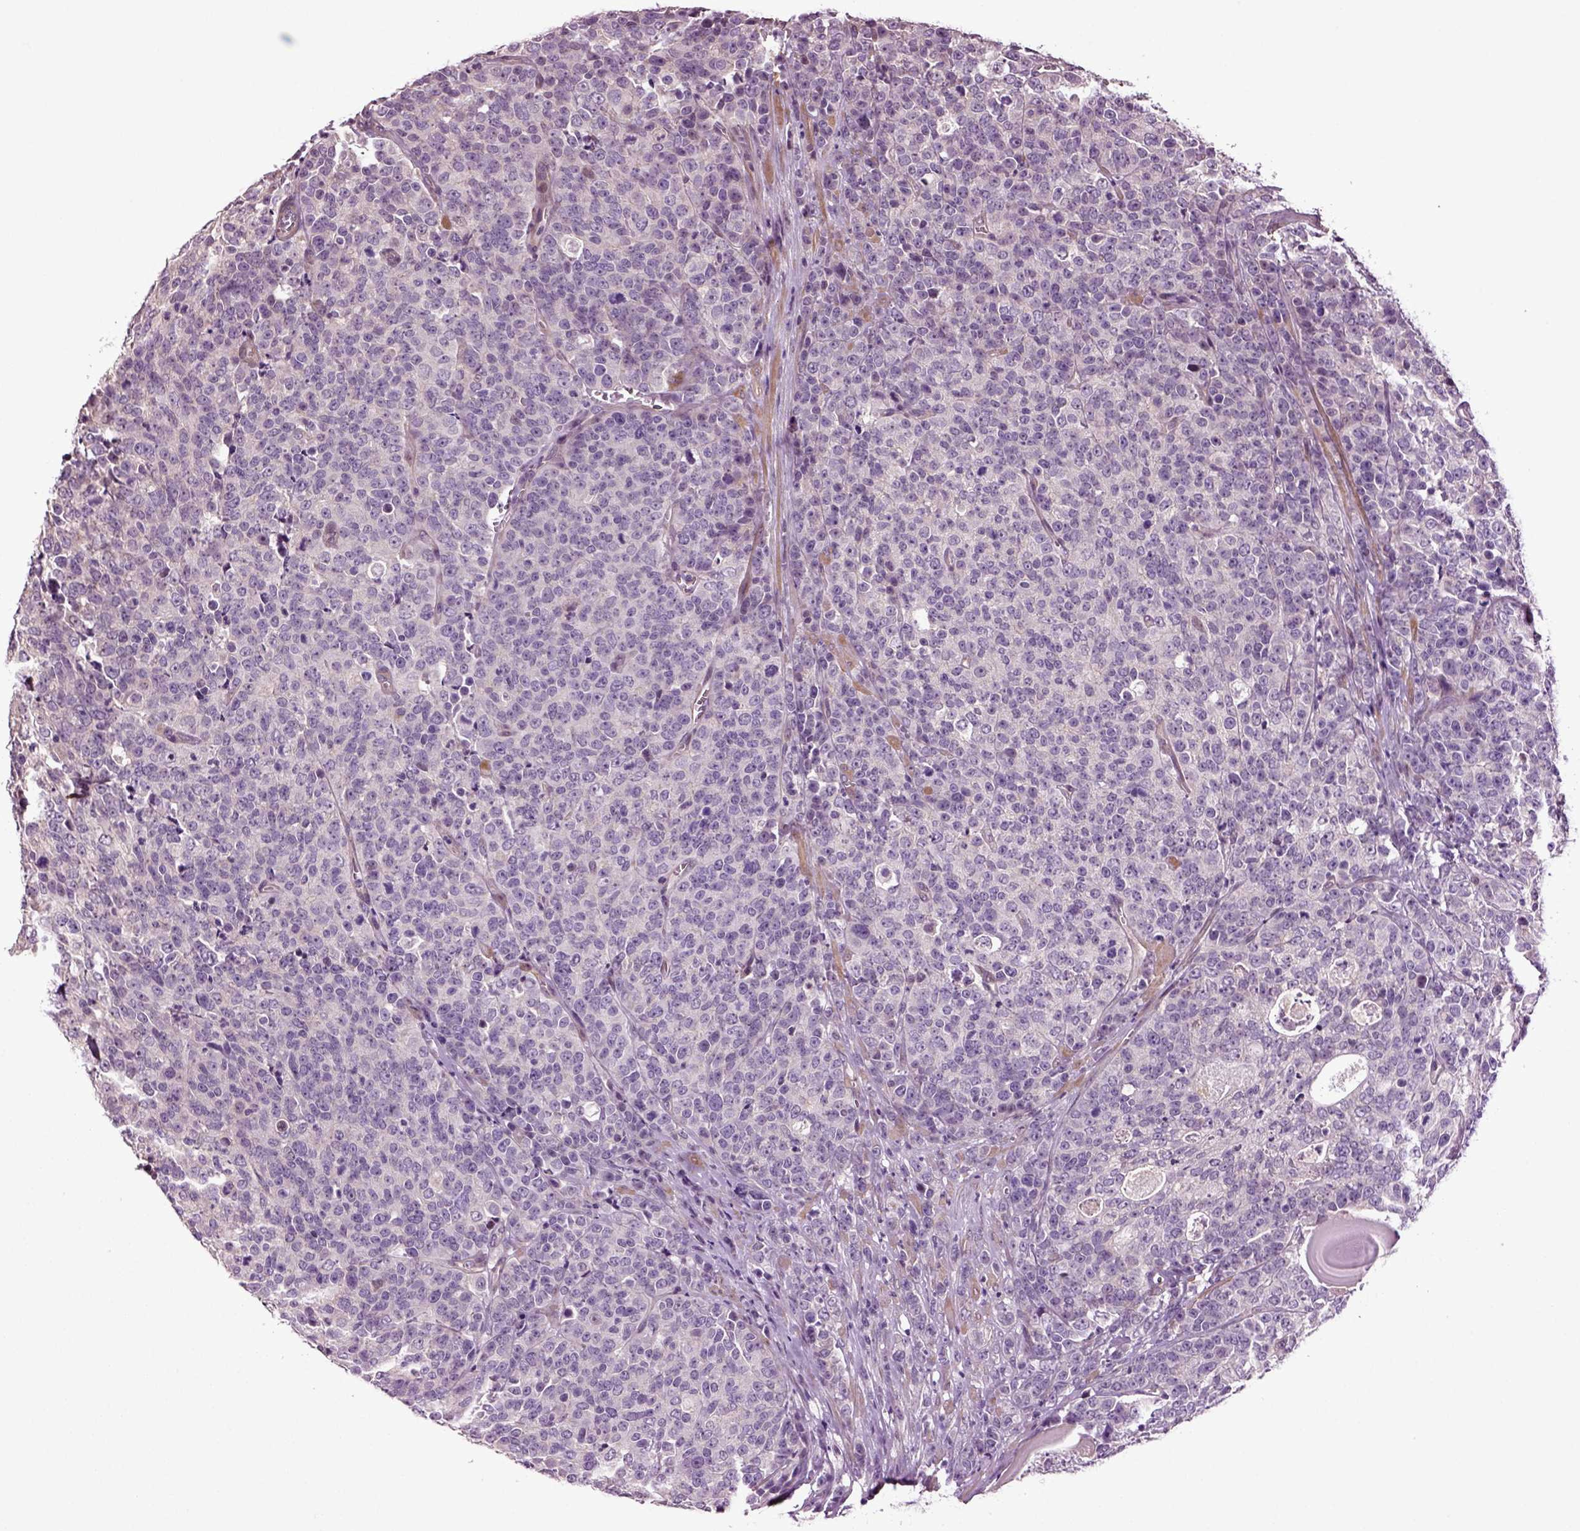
{"staining": {"intensity": "negative", "quantity": "none", "location": "none"}, "tissue": "prostate cancer", "cell_type": "Tumor cells", "image_type": "cancer", "snomed": [{"axis": "morphology", "description": "Adenocarcinoma, NOS"}, {"axis": "topography", "description": "Prostate"}], "caption": "Immunohistochemistry micrograph of prostate cancer (adenocarcinoma) stained for a protein (brown), which shows no staining in tumor cells.", "gene": "HAGHL", "patient": {"sex": "male", "age": 67}}